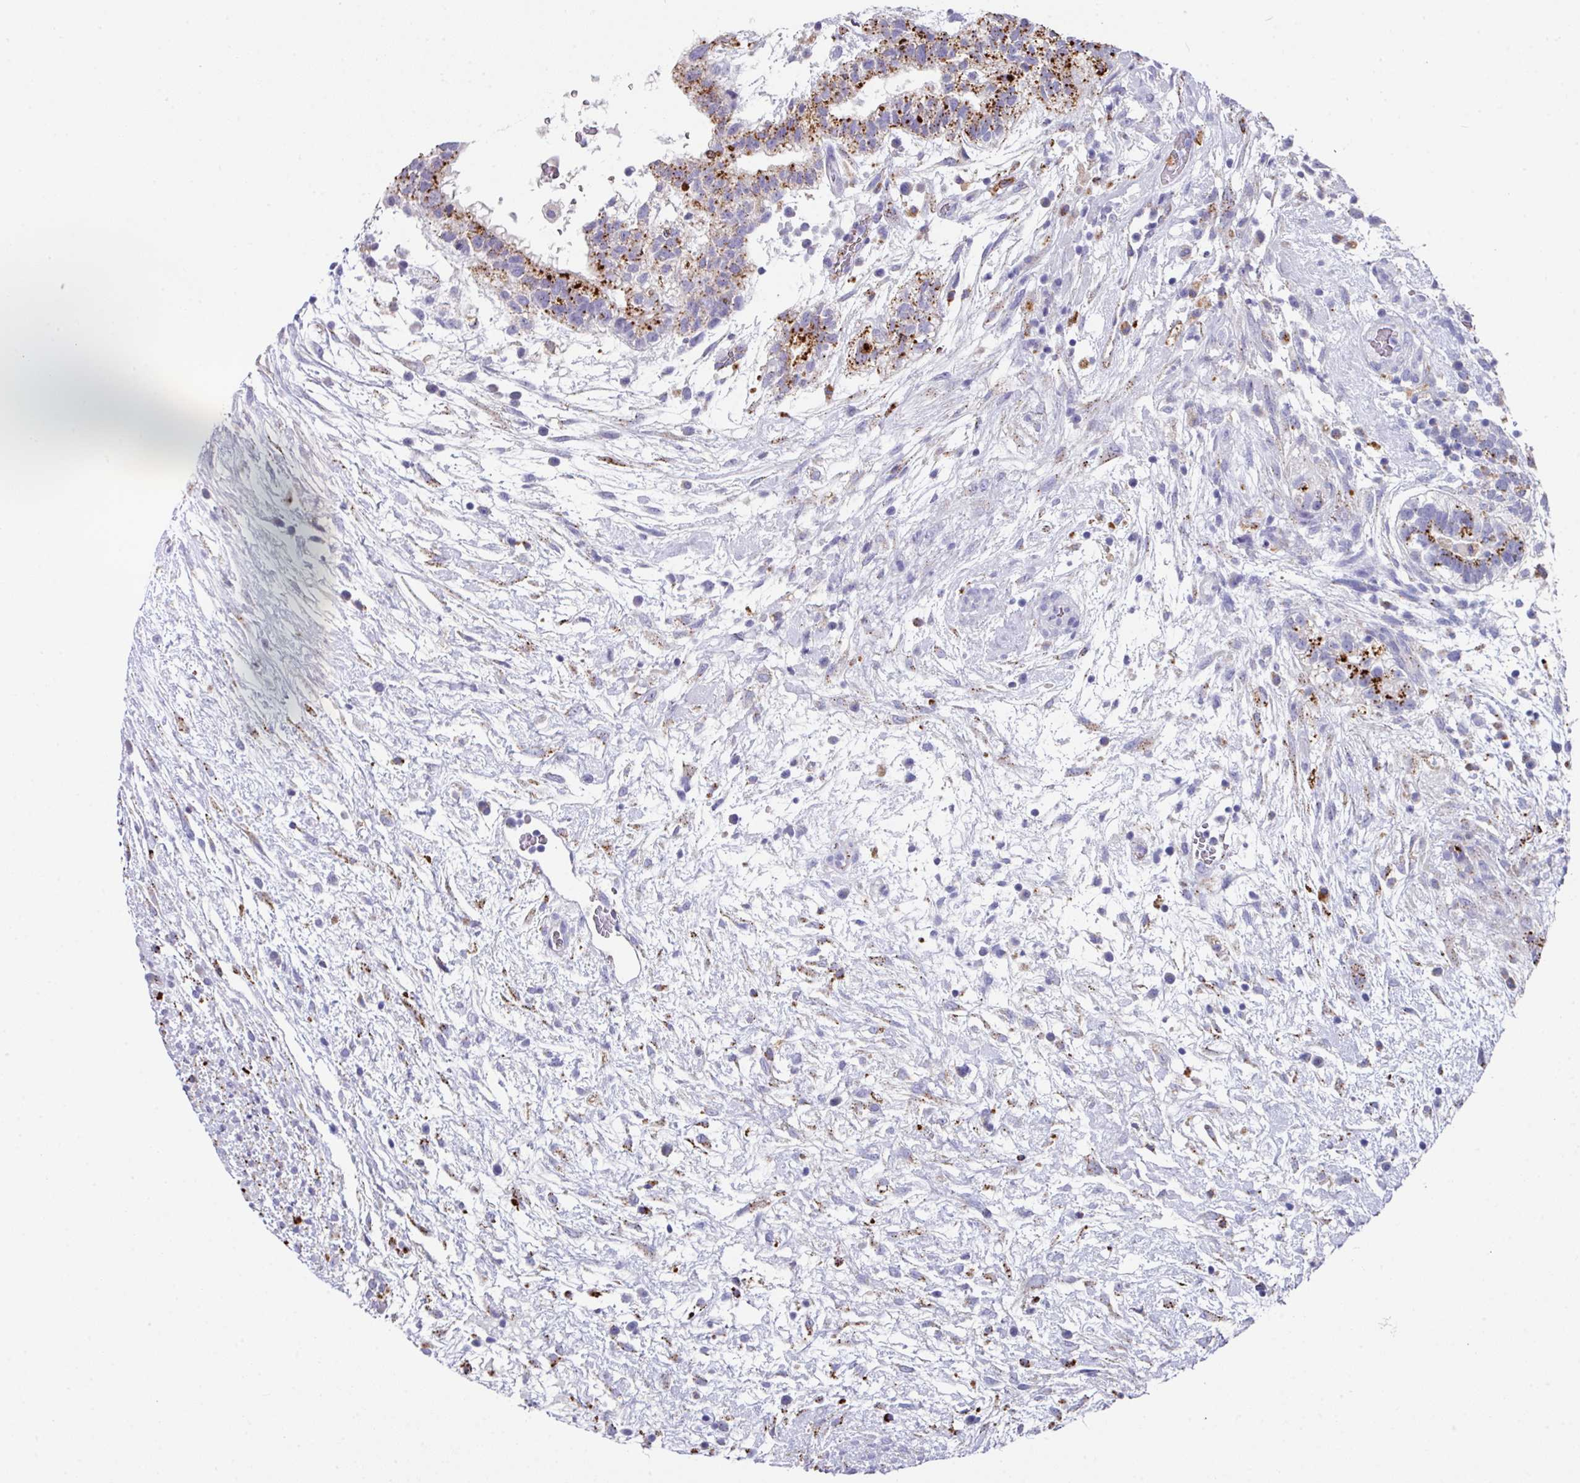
{"staining": {"intensity": "strong", "quantity": "25%-75%", "location": "cytoplasmic/membranous"}, "tissue": "testis cancer", "cell_type": "Tumor cells", "image_type": "cancer", "snomed": [{"axis": "morphology", "description": "Carcinoma, Embryonal, NOS"}, {"axis": "topography", "description": "Testis"}], "caption": "High-power microscopy captured an immunohistochemistry (IHC) photomicrograph of testis cancer (embryonal carcinoma), revealing strong cytoplasmic/membranous expression in approximately 25%-75% of tumor cells.", "gene": "CPVL", "patient": {"sex": "male", "age": 32}}